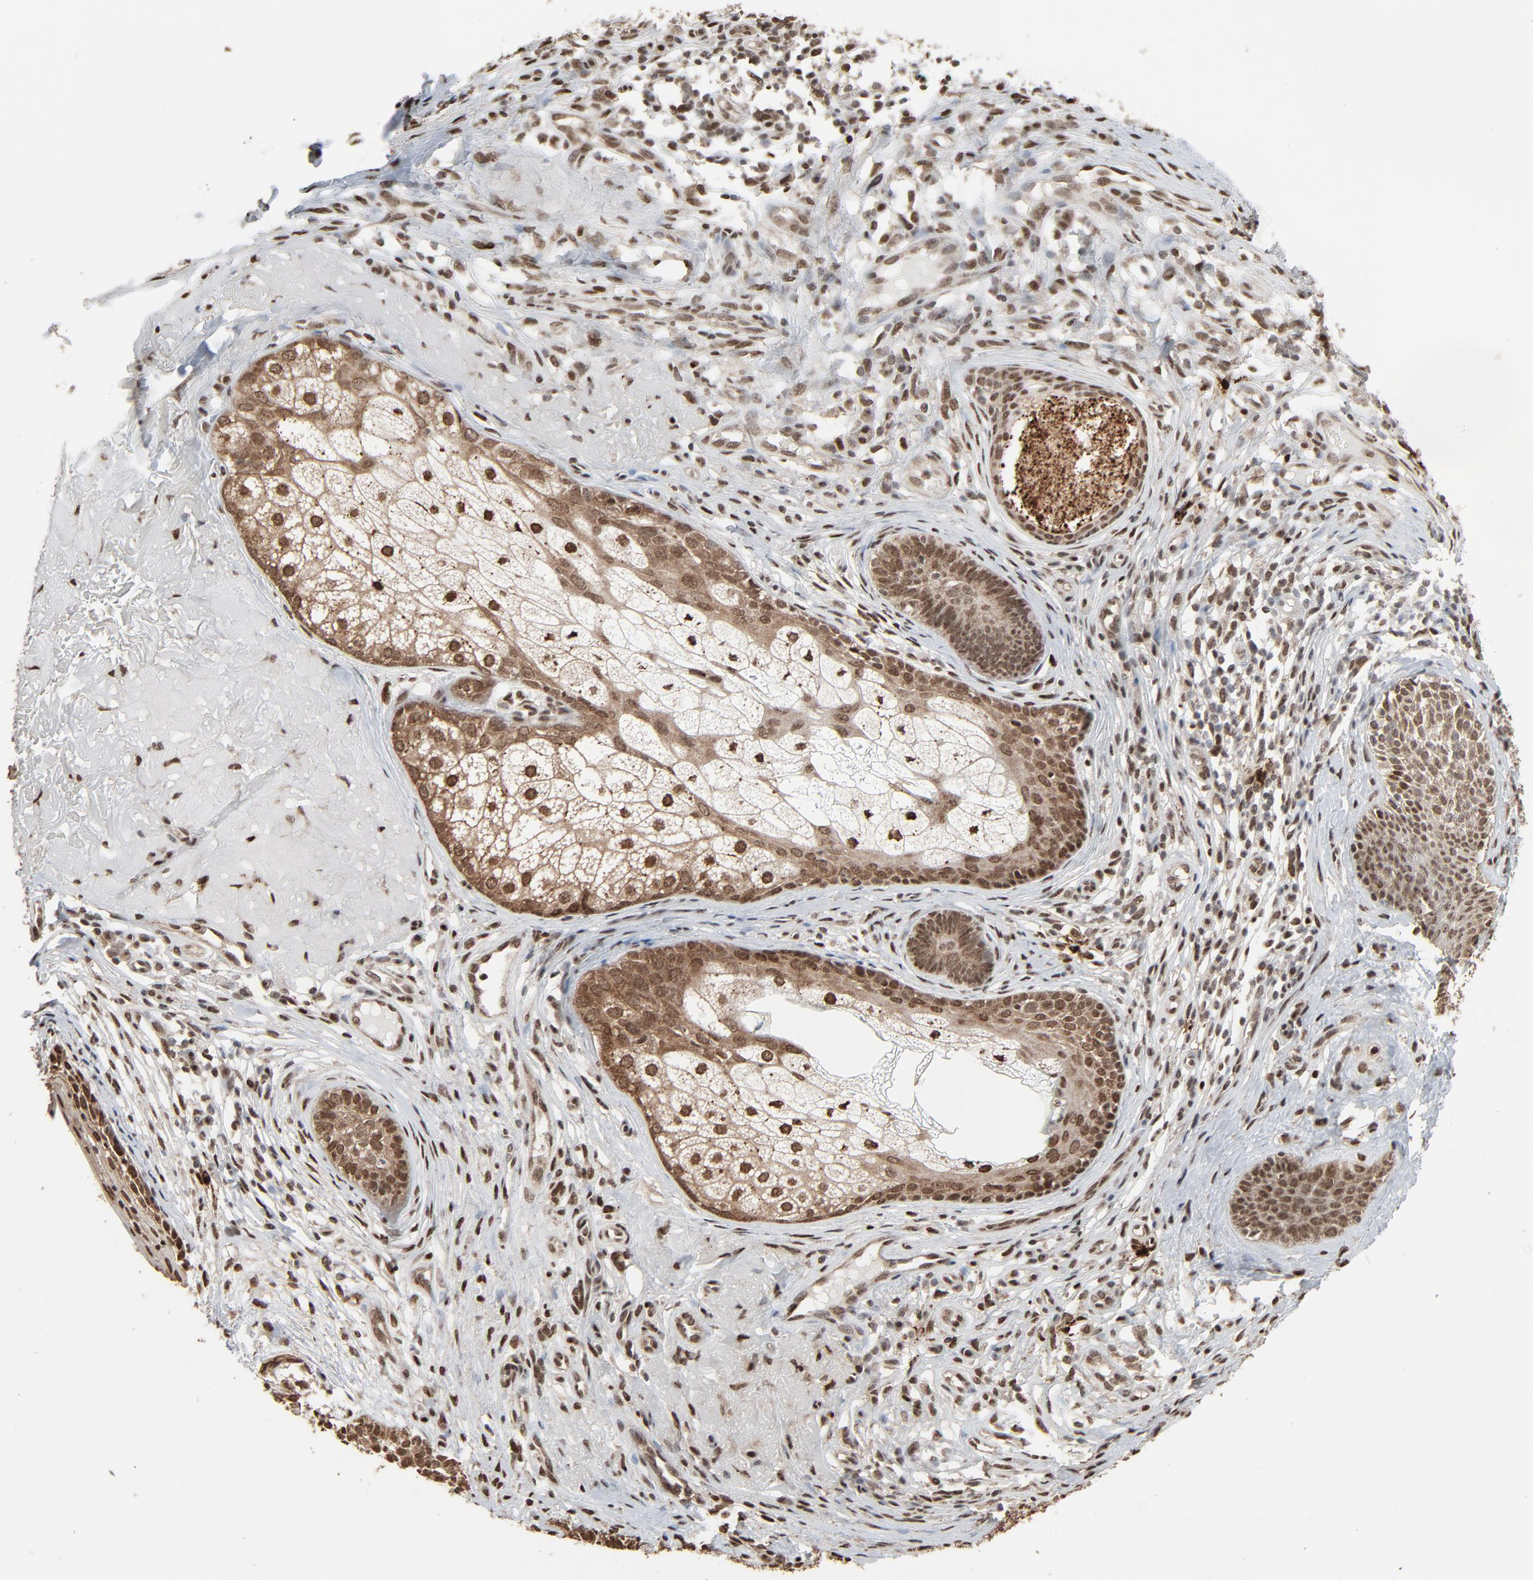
{"staining": {"intensity": "strong", "quantity": ">75%", "location": "cytoplasmic/membranous,nuclear"}, "tissue": "skin cancer", "cell_type": "Tumor cells", "image_type": "cancer", "snomed": [{"axis": "morphology", "description": "Basal cell carcinoma"}, {"axis": "topography", "description": "Skin"}], "caption": "A micrograph showing strong cytoplasmic/membranous and nuclear staining in approximately >75% of tumor cells in skin cancer, as visualized by brown immunohistochemical staining.", "gene": "MEIS2", "patient": {"sex": "male", "age": 74}}